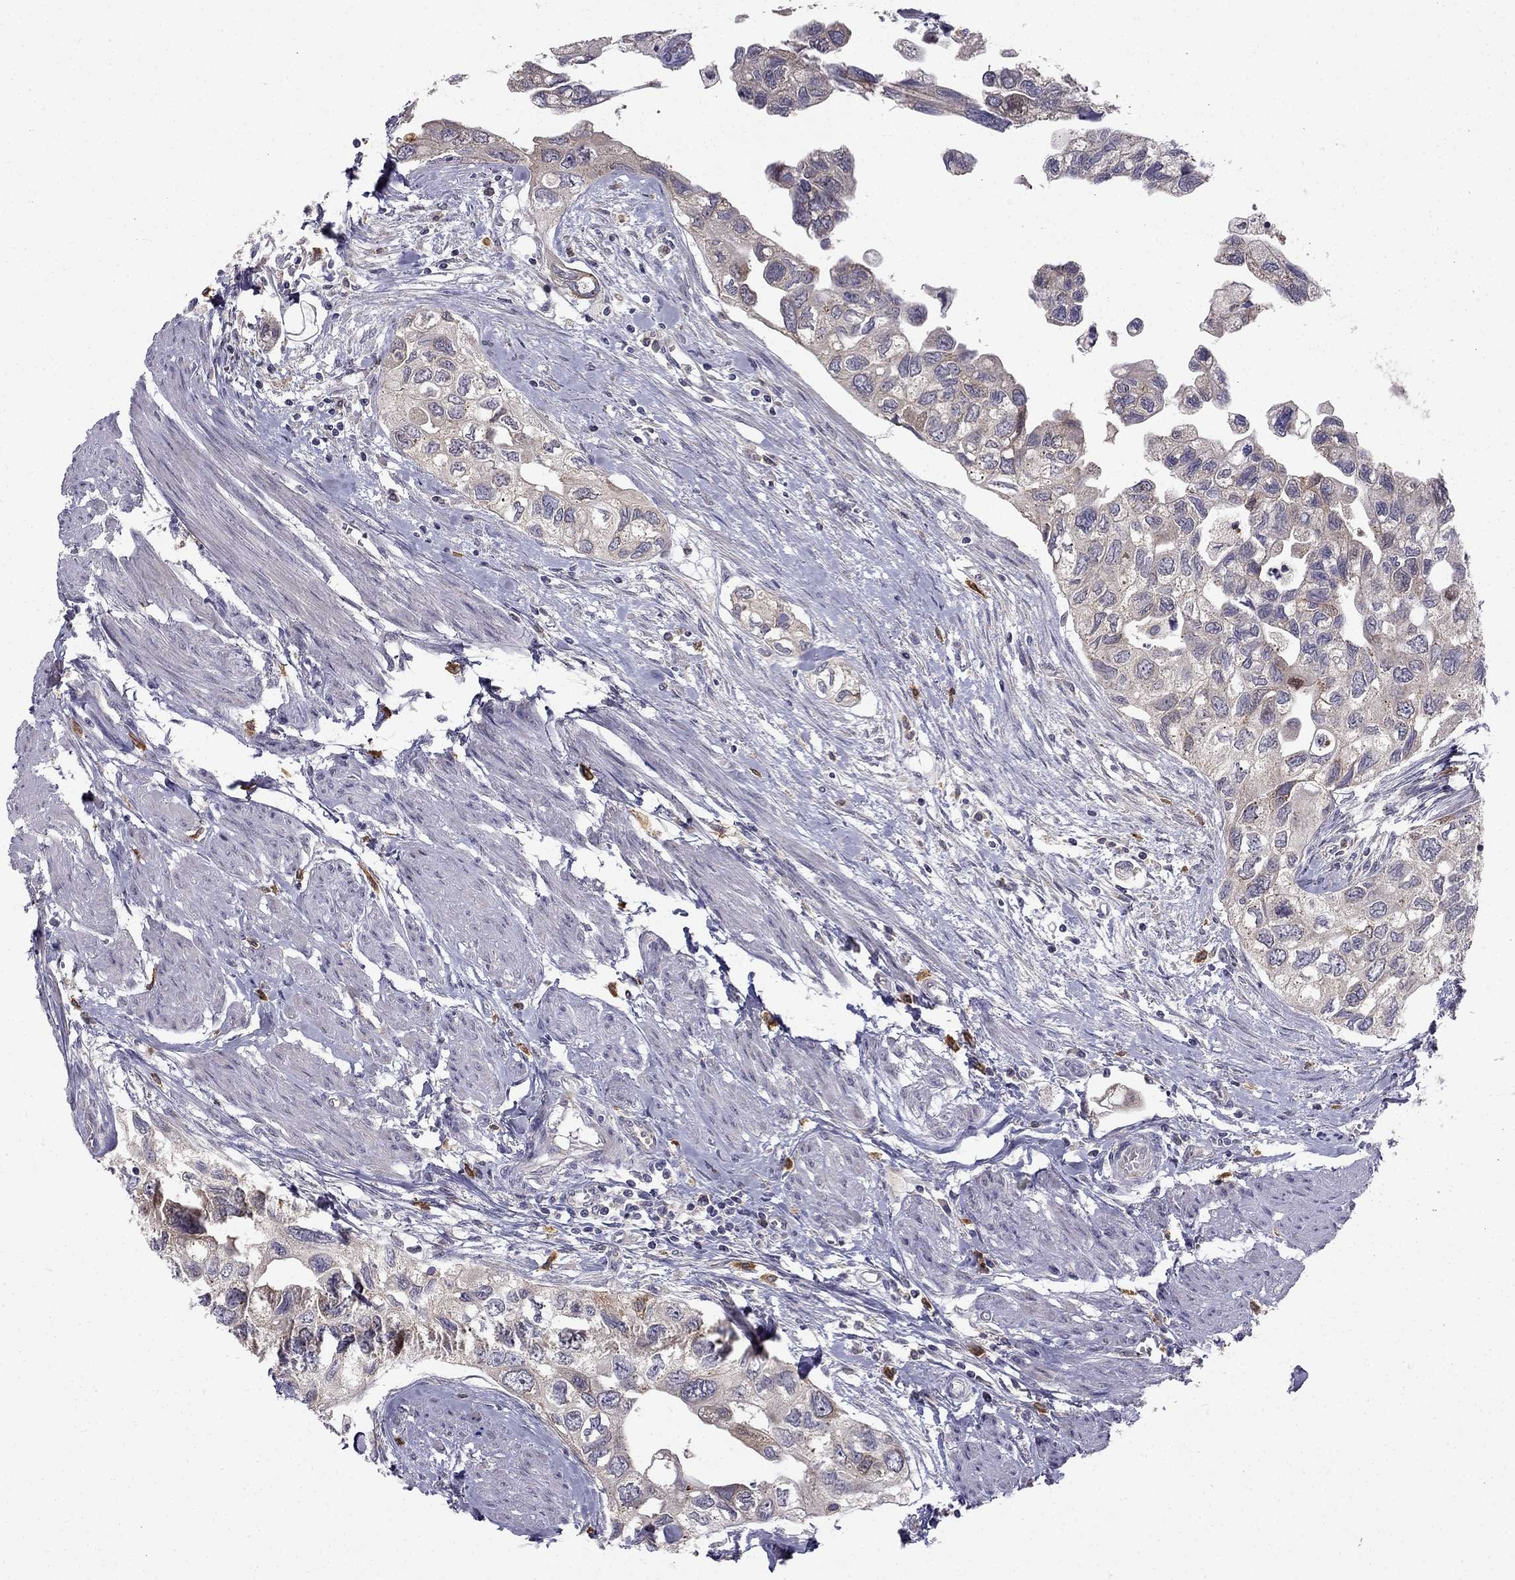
{"staining": {"intensity": "weak", "quantity": "<25%", "location": "cytoplasmic/membranous"}, "tissue": "urothelial cancer", "cell_type": "Tumor cells", "image_type": "cancer", "snomed": [{"axis": "morphology", "description": "Urothelial carcinoma, High grade"}, {"axis": "topography", "description": "Urinary bladder"}], "caption": "Immunohistochemistry (IHC) of urothelial cancer displays no positivity in tumor cells.", "gene": "STXBP5", "patient": {"sex": "male", "age": 59}}